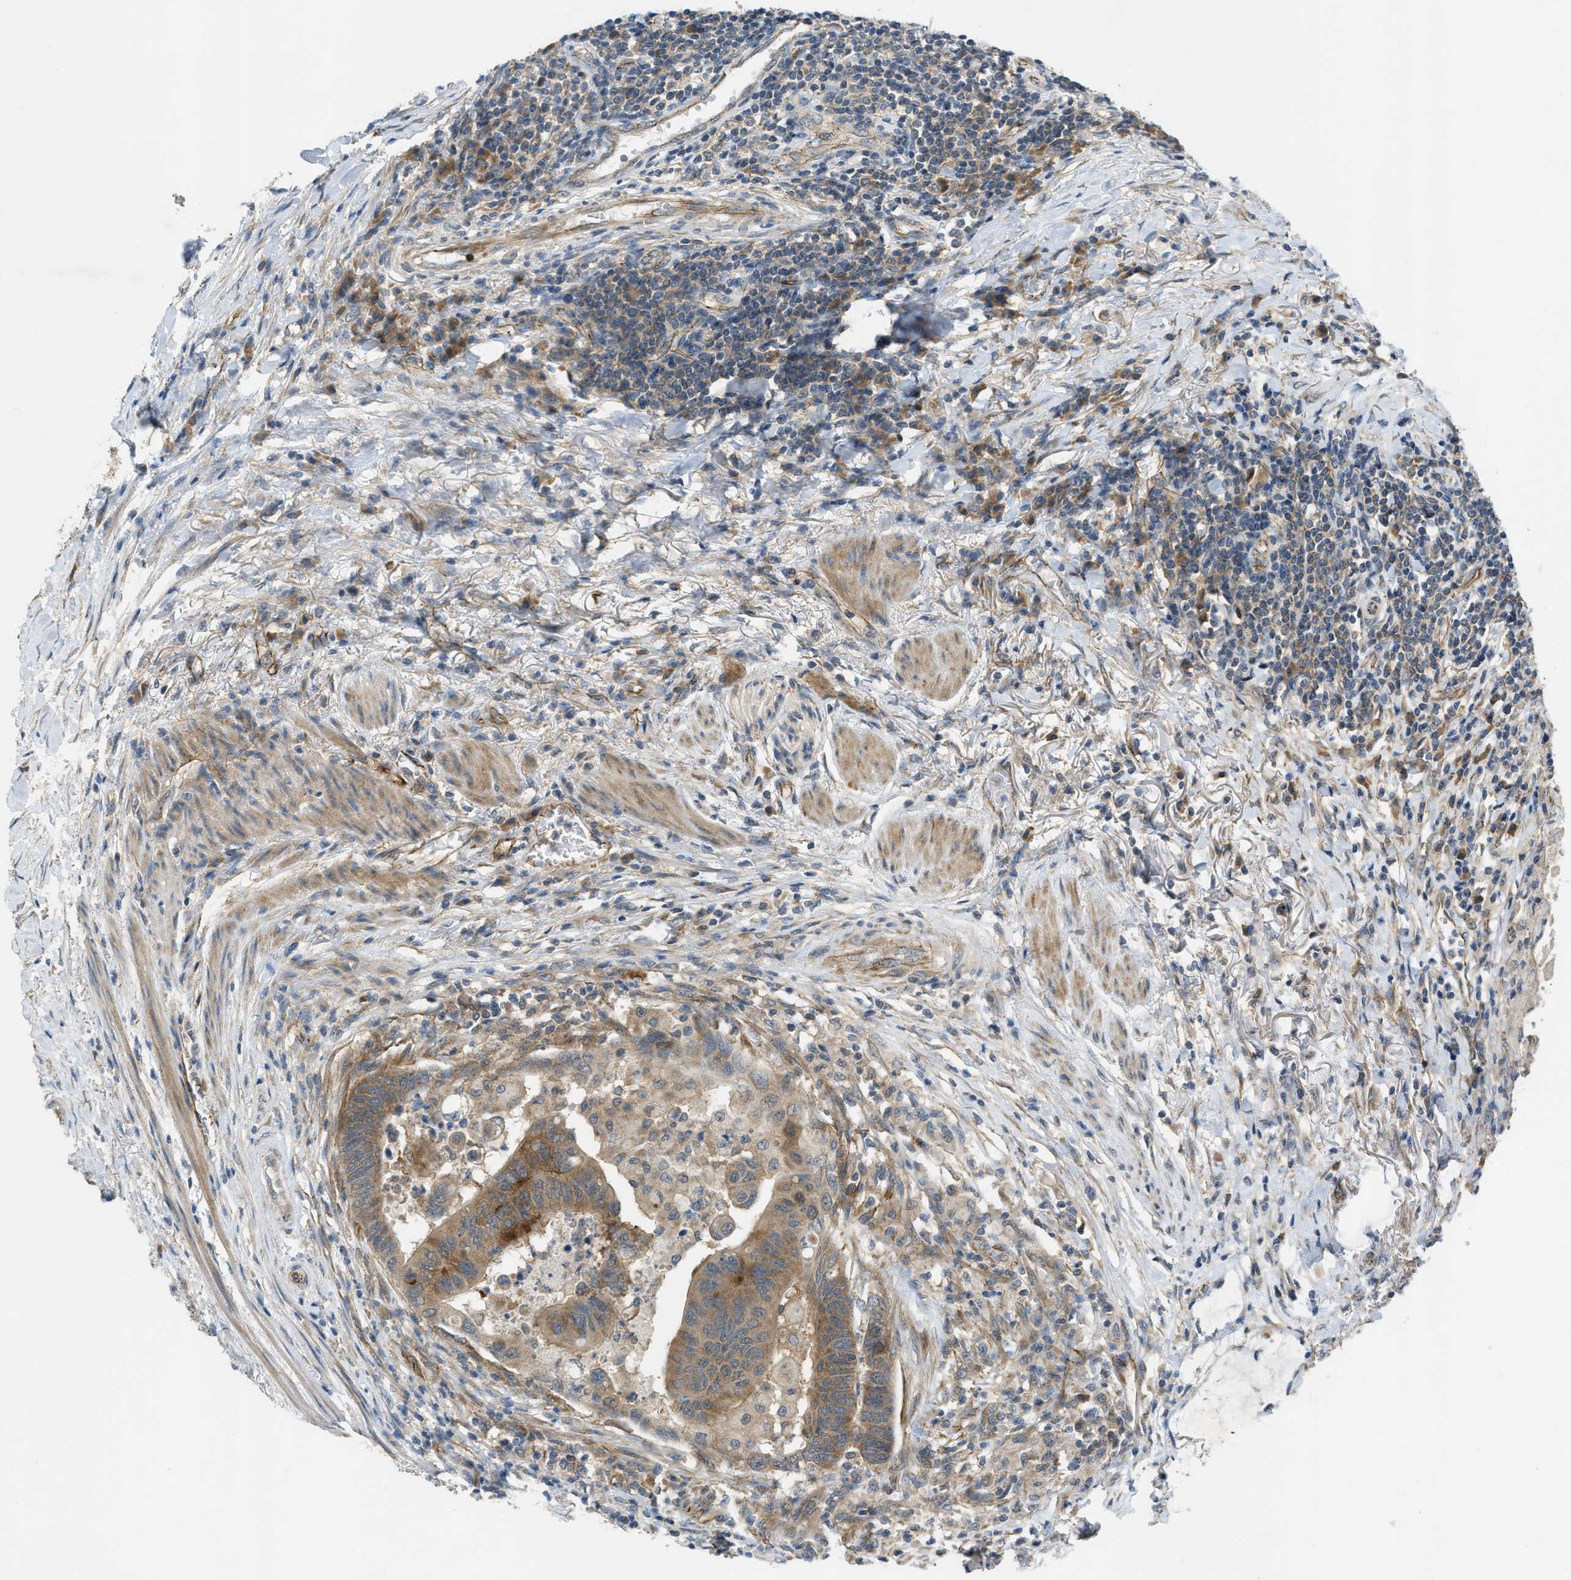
{"staining": {"intensity": "moderate", "quantity": ">75%", "location": "cytoplasmic/membranous"}, "tissue": "colorectal cancer", "cell_type": "Tumor cells", "image_type": "cancer", "snomed": [{"axis": "morphology", "description": "Normal tissue, NOS"}, {"axis": "morphology", "description": "Adenocarcinoma, NOS"}, {"axis": "topography", "description": "Rectum"}, {"axis": "topography", "description": "Peripheral nerve tissue"}], "caption": "Colorectal cancer (adenocarcinoma) stained for a protein reveals moderate cytoplasmic/membranous positivity in tumor cells.", "gene": "JCAD", "patient": {"sex": "male", "age": 92}}